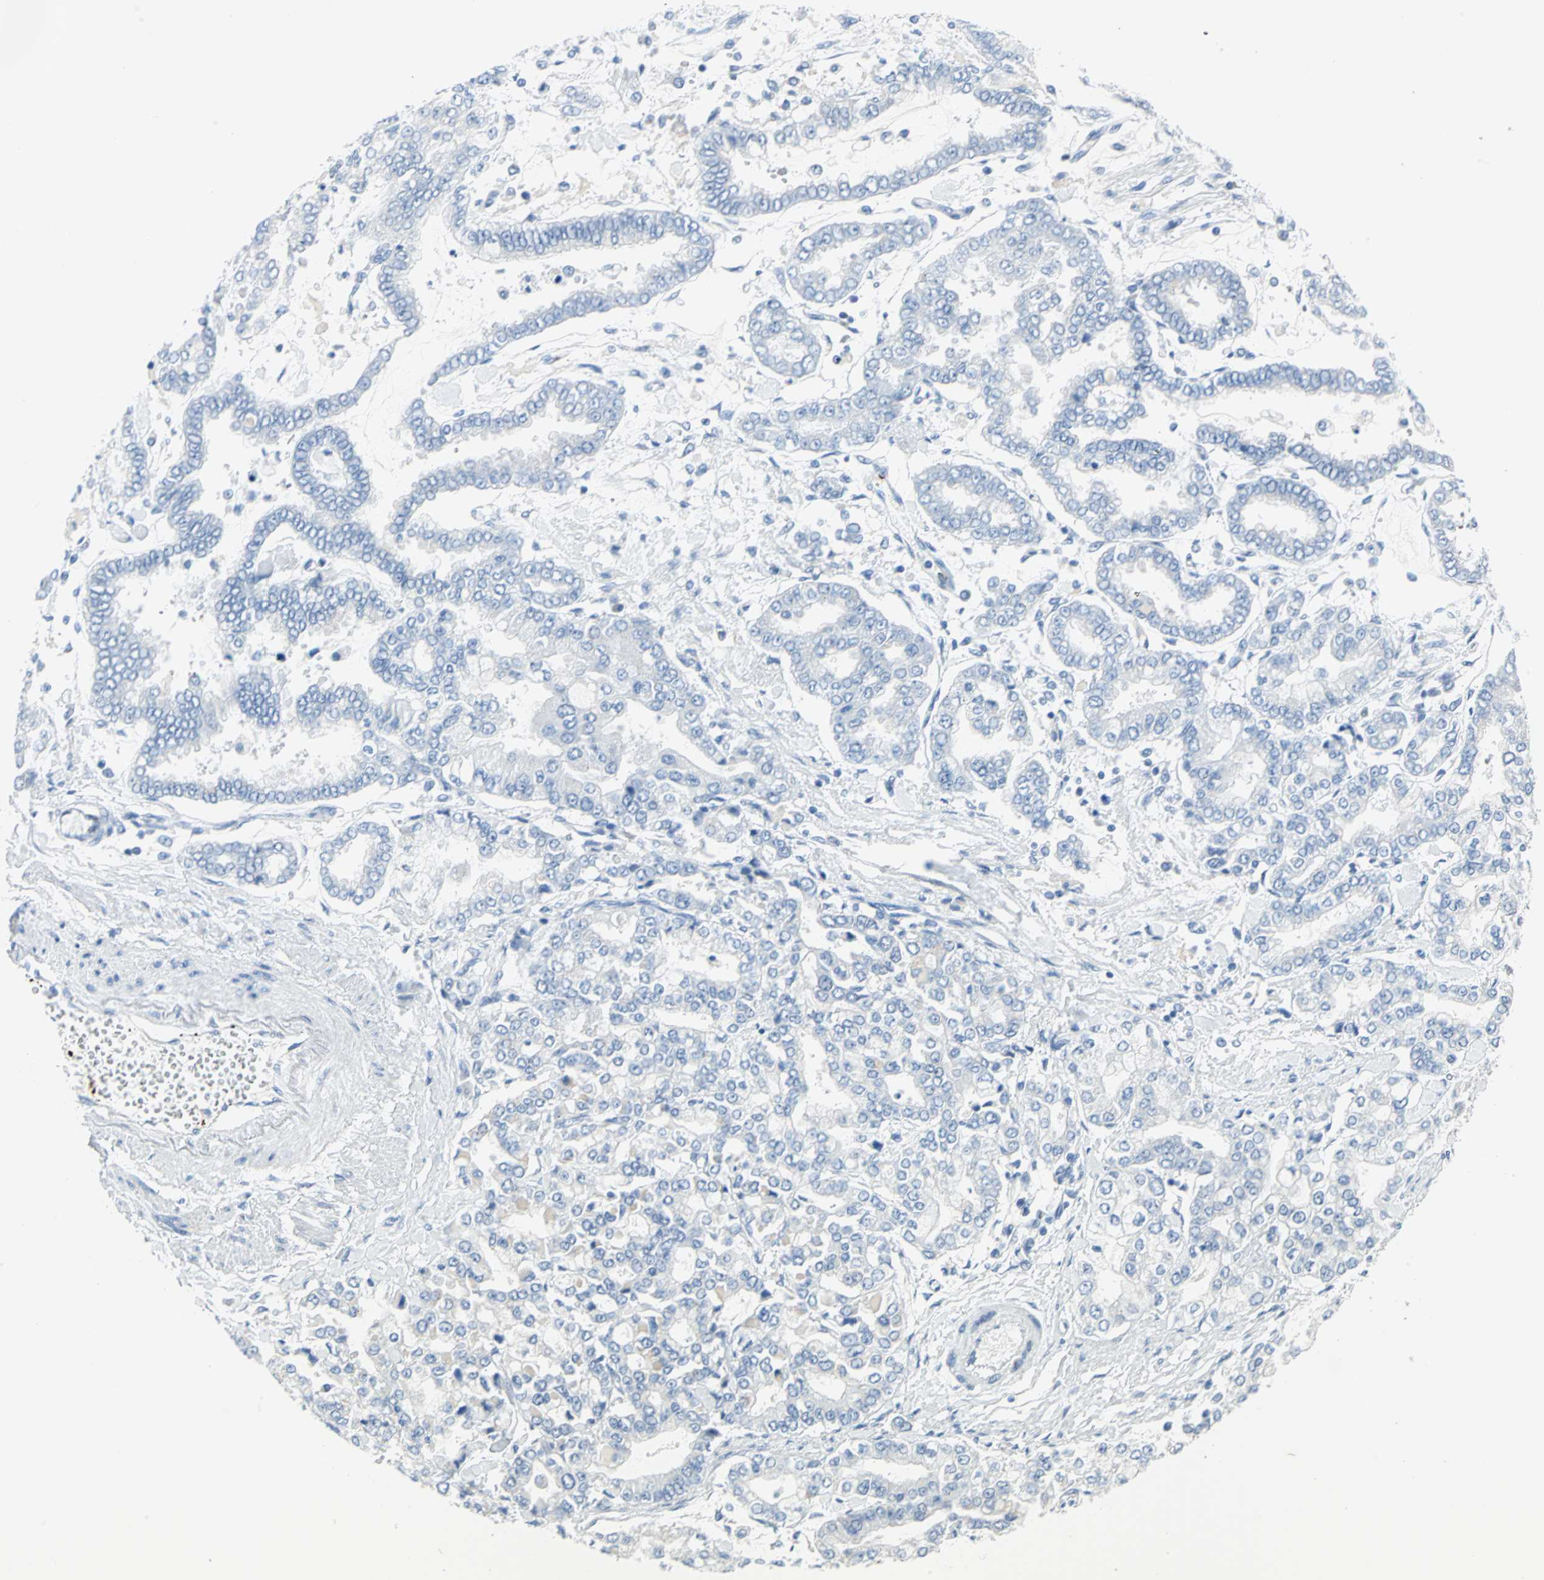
{"staining": {"intensity": "negative", "quantity": "none", "location": "none"}, "tissue": "stomach cancer", "cell_type": "Tumor cells", "image_type": "cancer", "snomed": [{"axis": "morphology", "description": "Normal tissue, NOS"}, {"axis": "morphology", "description": "Adenocarcinoma, NOS"}, {"axis": "topography", "description": "Stomach, upper"}, {"axis": "topography", "description": "Stomach"}], "caption": "Immunohistochemical staining of human stomach cancer reveals no significant staining in tumor cells.", "gene": "GPR3", "patient": {"sex": "male", "age": 76}}